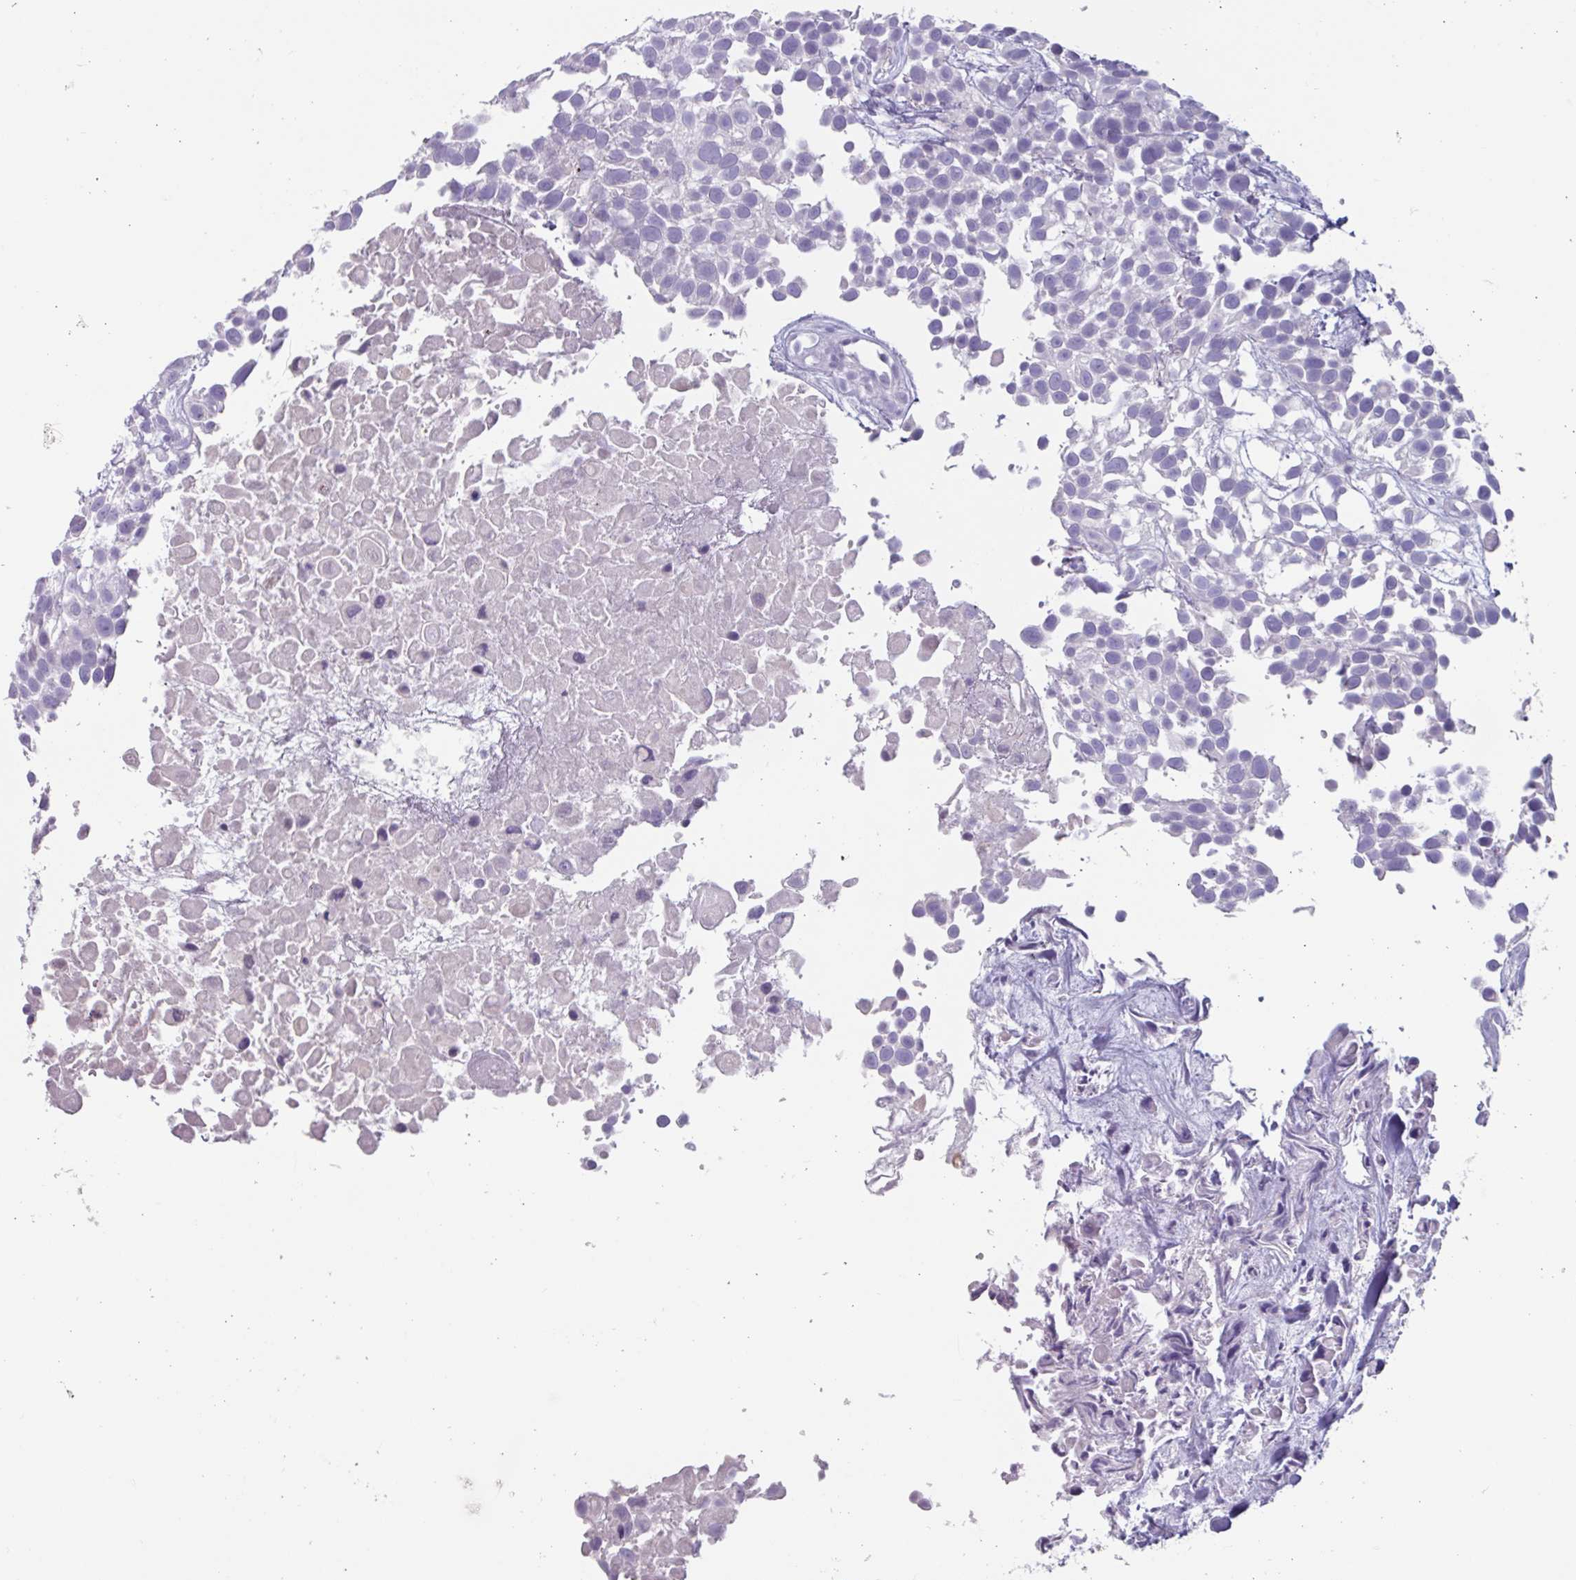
{"staining": {"intensity": "negative", "quantity": "none", "location": "none"}, "tissue": "urothelial cancer", "cell_type": "Tumor cells", "image_type": "cancer", "snomed": [{"axis": "morphology", "description": "Urothelial carcinoma, High grade"}, {"axis": "topography", "description": "Urinary bladder"}], "caption": "Urothelial cancer was stained to show a protein in brown. There is no significant expression in tumor cells.", "gene": "OR2T10", "patient": {"sex": "male", "age": 56}}